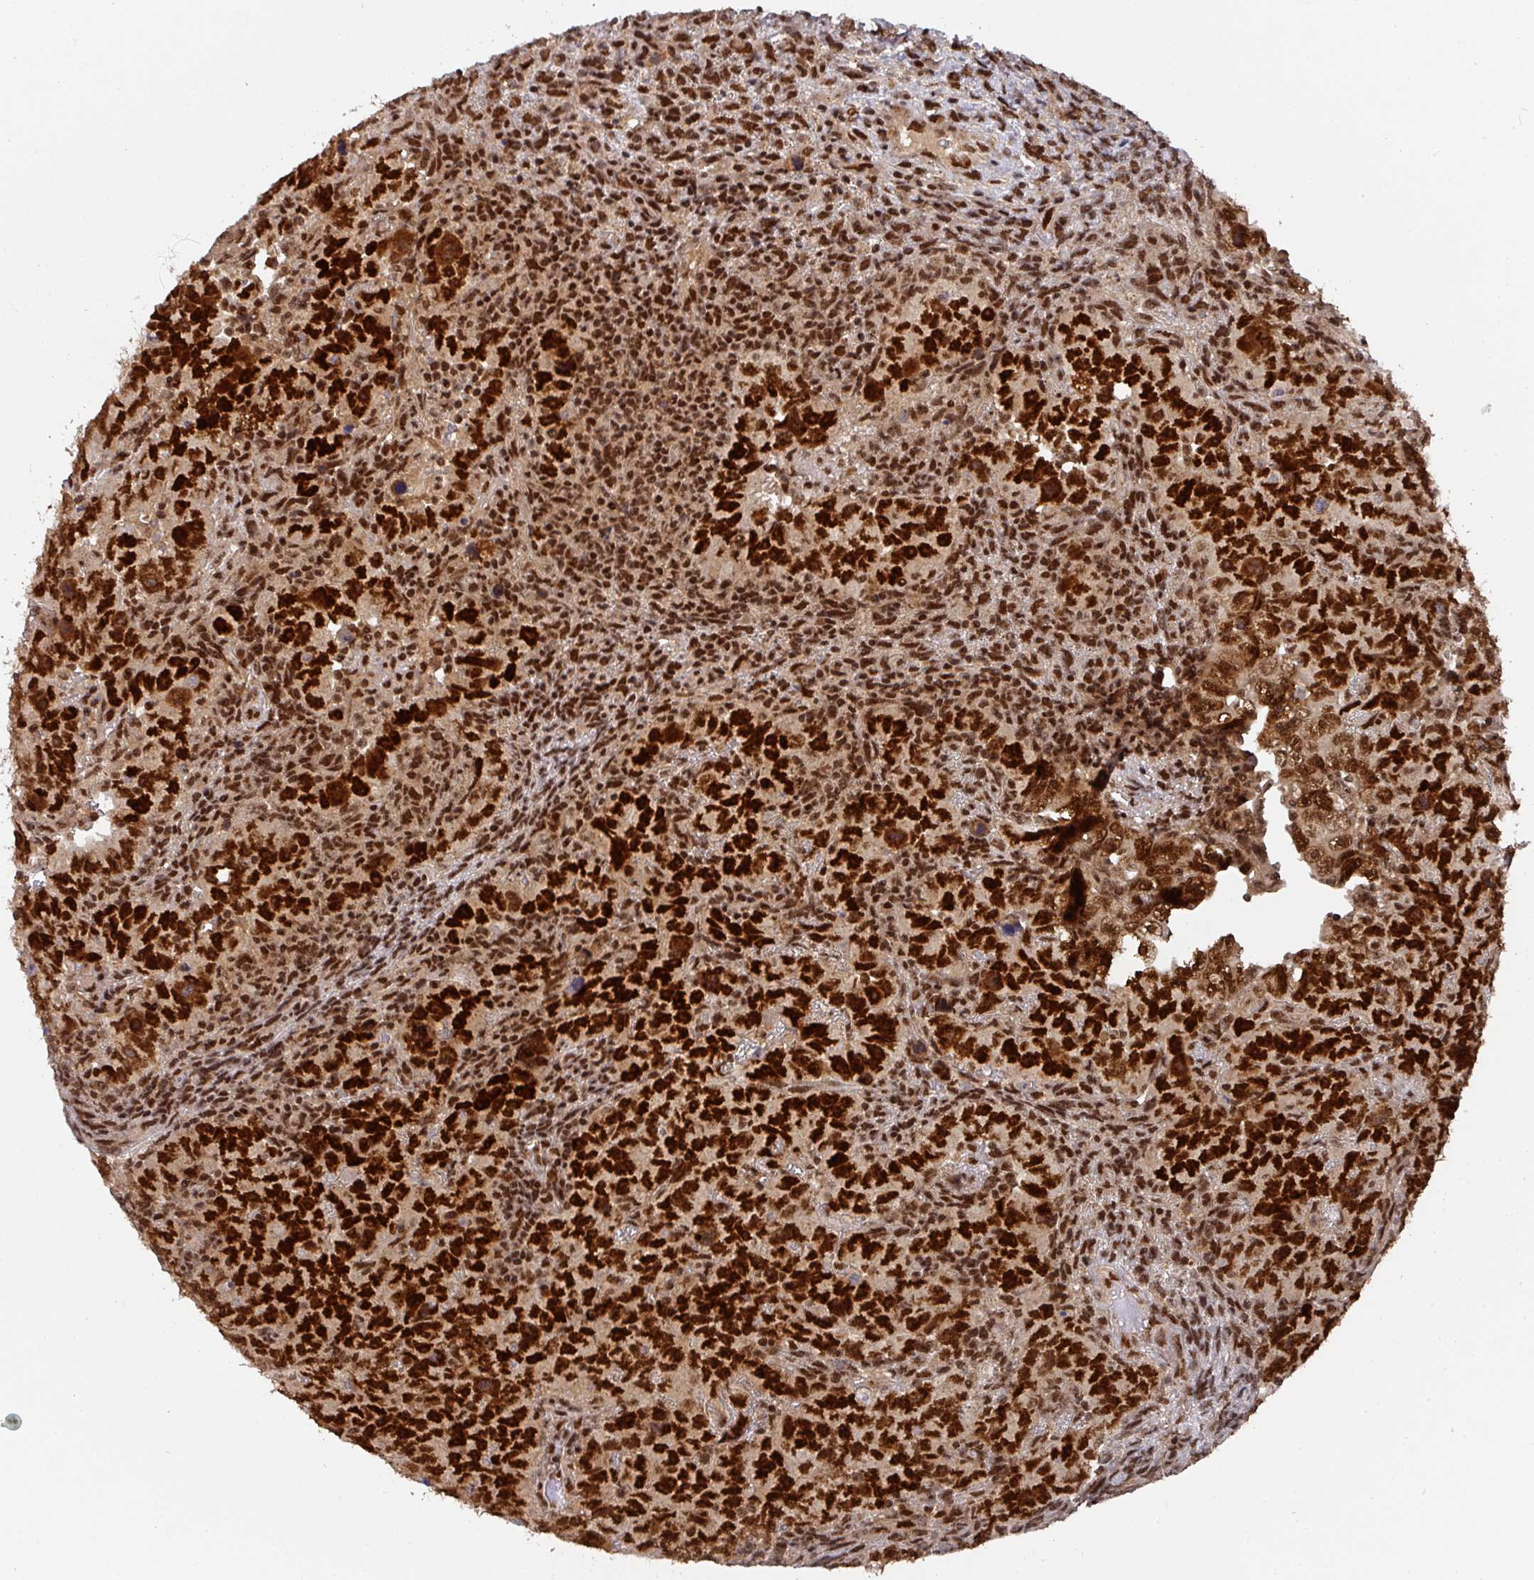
{"staining": {"intensity": "strong", "quantity": ">75%", "location": "nuclear"}, "tissue": "testis cancer", "cell_type": "Tumor cells", "image_type": "cancer", "snomed": [{"axis": "morphology", "description": "Carcinoma, Embryonal, NOS"}, {"axis": "topography", "description": "Testis"}], "caption": "Immunohistochemistry (DAB) staining of embryonal carcinoma (testis) reveals strong nuclear protein expression in approximately >75% of tumor cells. (Stains: DAB (3,3'-diaminobenzidine) in brown, nuclei in blue, Microscopy: brightfield microscopy at high magnification).", "gene": "DIDO1", "patient": {"sex": "male", "age": 24}}